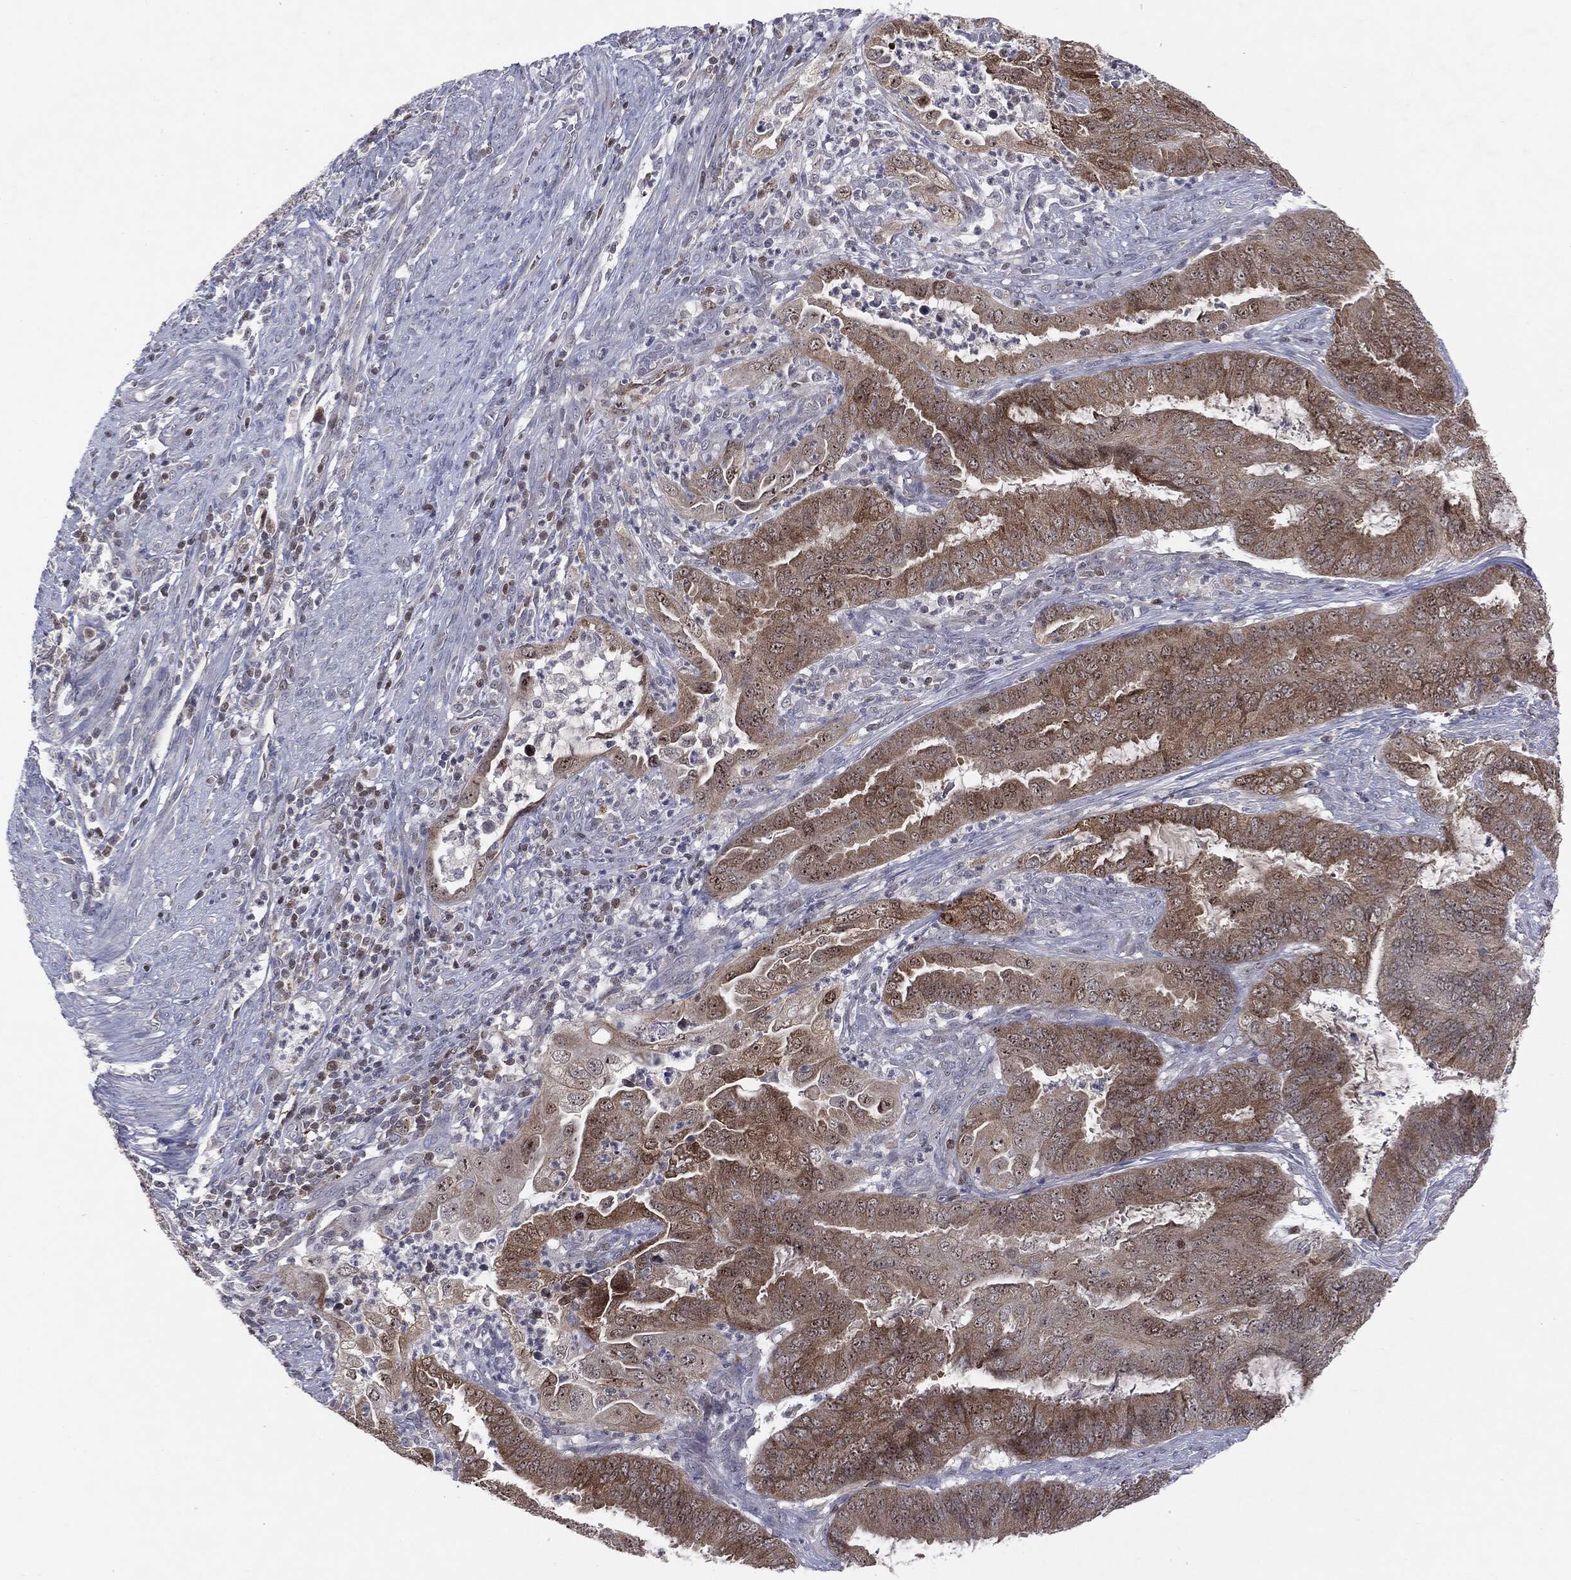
{"staining": {"intensity": "moderate", "quantity": "25%-75%", "location": "cytoplasmic/membranous"}, "tissue": "endometrial cancer", "cell_type": "Tumor cells", "image_type": "cancer", "snomed": [{"axis": "morphology", "description": "Adenocarcinoma, NOS"}, {"axis": "topography", "description": "Endometrium"}], "caption": "A brown stain labels moderate cytoplasmic/membranous staining of a protein in human adenocarcinoma (endometrial) tumor cells. Using DAB (3,3'-diaminobenzidine) (brown) and hematoxylin (blue) stains, captured at high magnification using brightfield microscopy.", "gene": "KIF2C", "patient": {"sex": "female", "age": 51}}